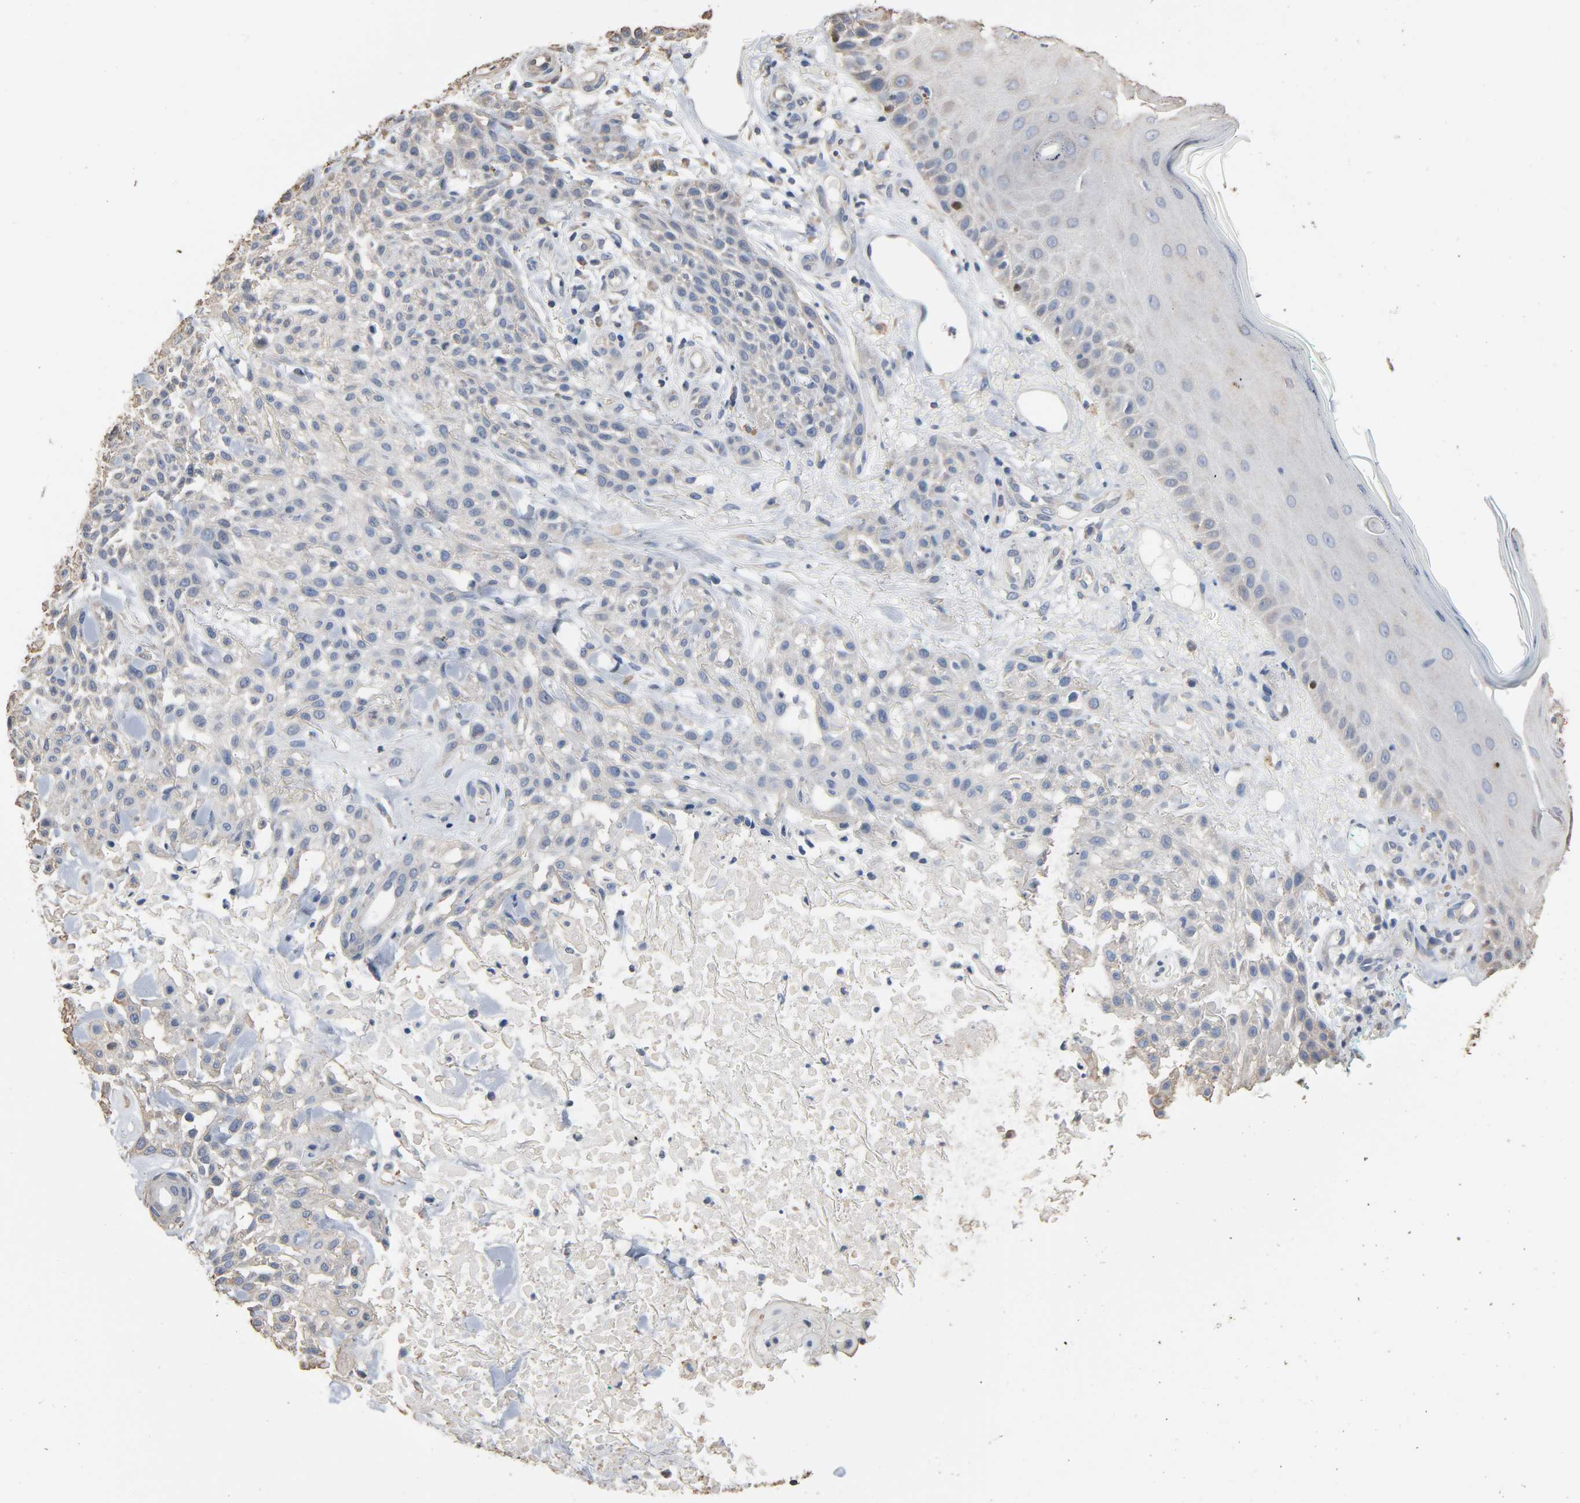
{"staining": {"intensity": "negative", "quantity": "none", "location": "none"}, "tissue": "skin cancer", "cell_type": "Tumor cells", "image_type": "cancer", "snomed": [{"axis": "morphology", "description": "Squamous cell carcinoma, NOS"}, {"axis": "topography", "description": "Skin"}], "caption": "Skin cancer stained for a protein using immunohistochemistry (IHC) shows no positivity tumor cells.", "gene": "SOX6", "patient": {"sex": "female", "age": 42}}